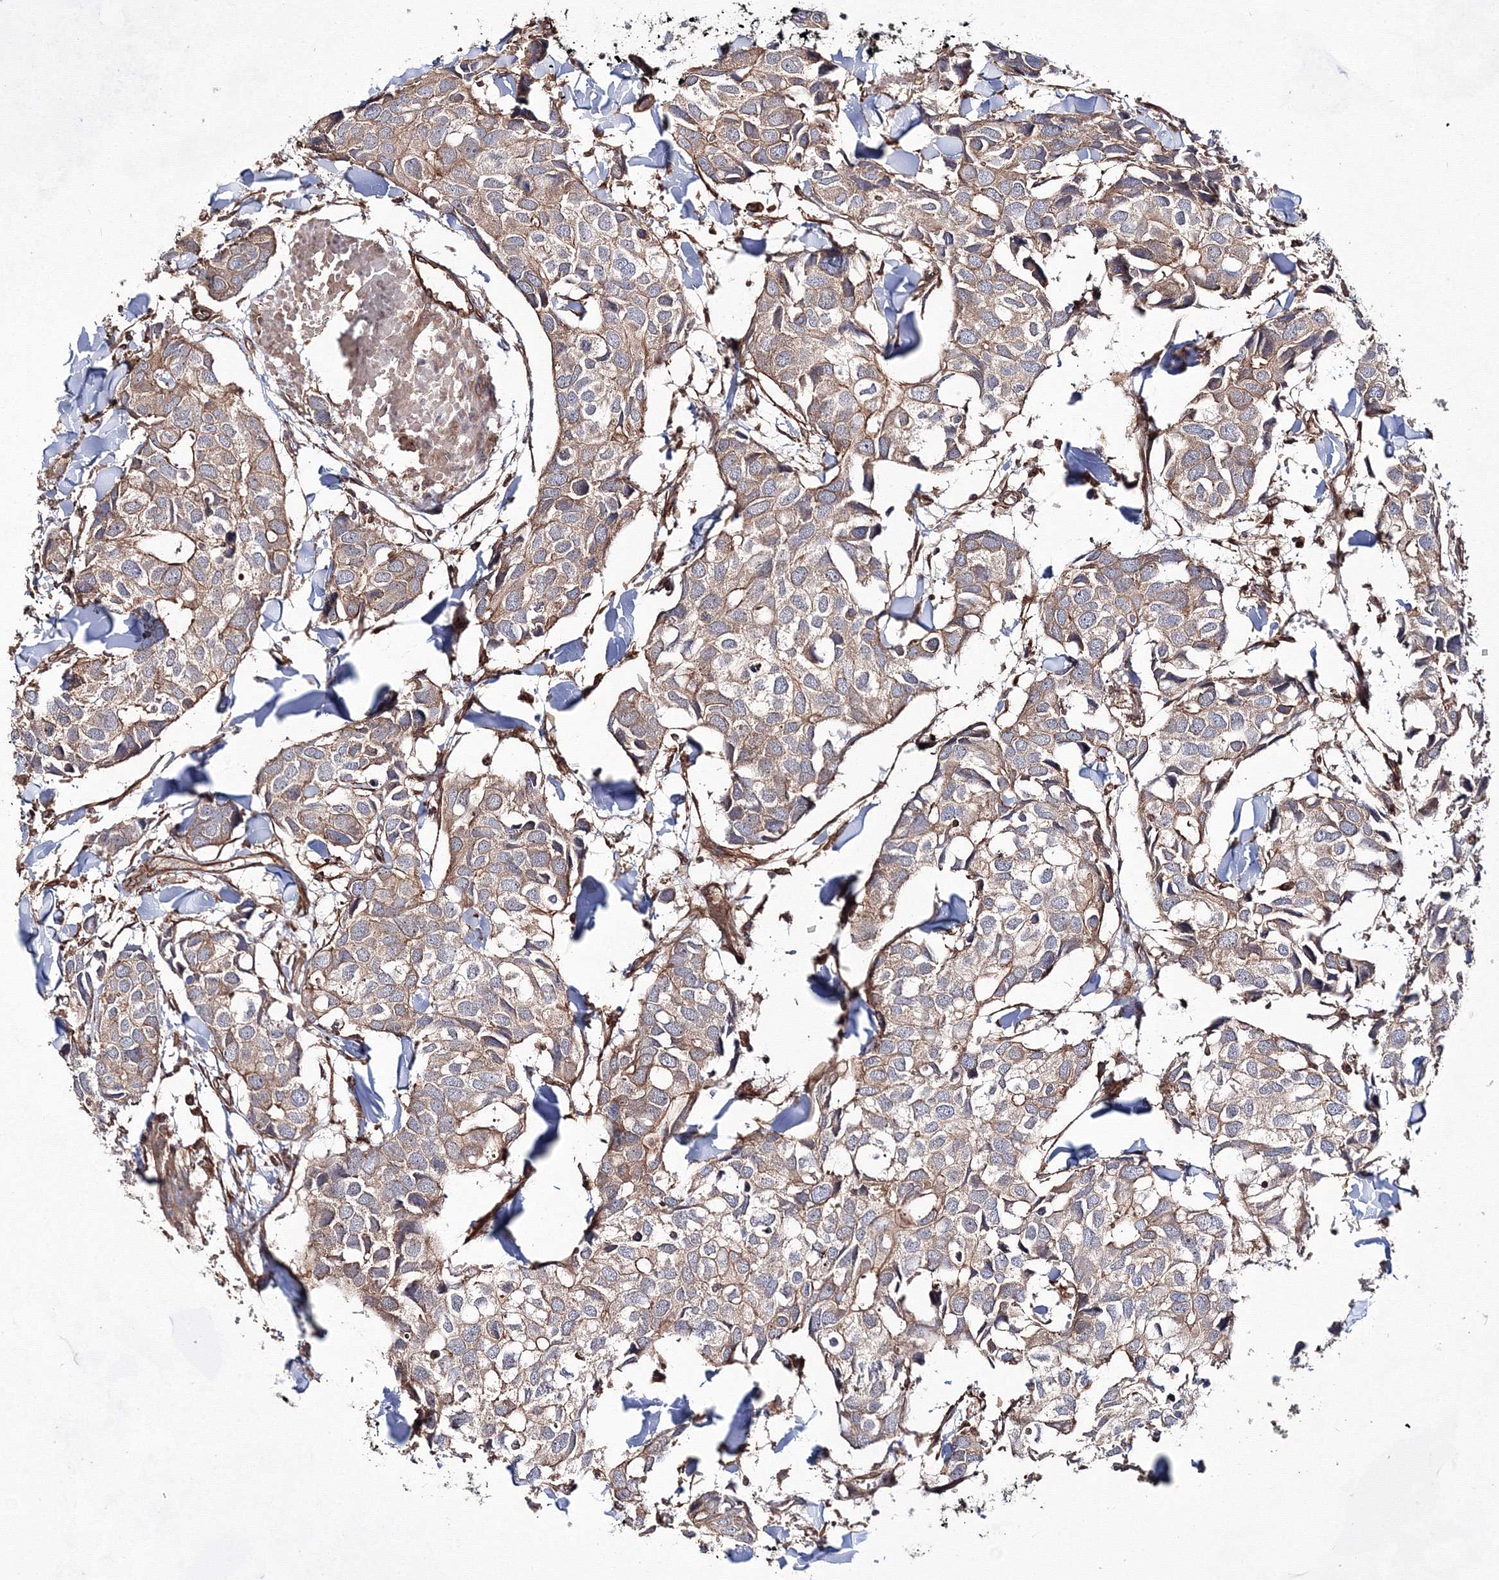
{"staining": {"intensity": "weak", "quantity": ">75%", "location": "cytoplasmic/membranous"}, "tissue": "breast cancer", "cell_type": "Tumor cells", "image_type": "cancer", "snomed": [{"axis": "morphology", "description": "Duct carcinoma"}, {"axis": "topography", "description": "Breast"}], "caption": "Protein staining of breast cancer tissue reveals weak cytoplasmic/membranous expression in about >75% of tumor cells.", "gene": "EXOC6", "patient": {"sex": "female", "age": 83}}